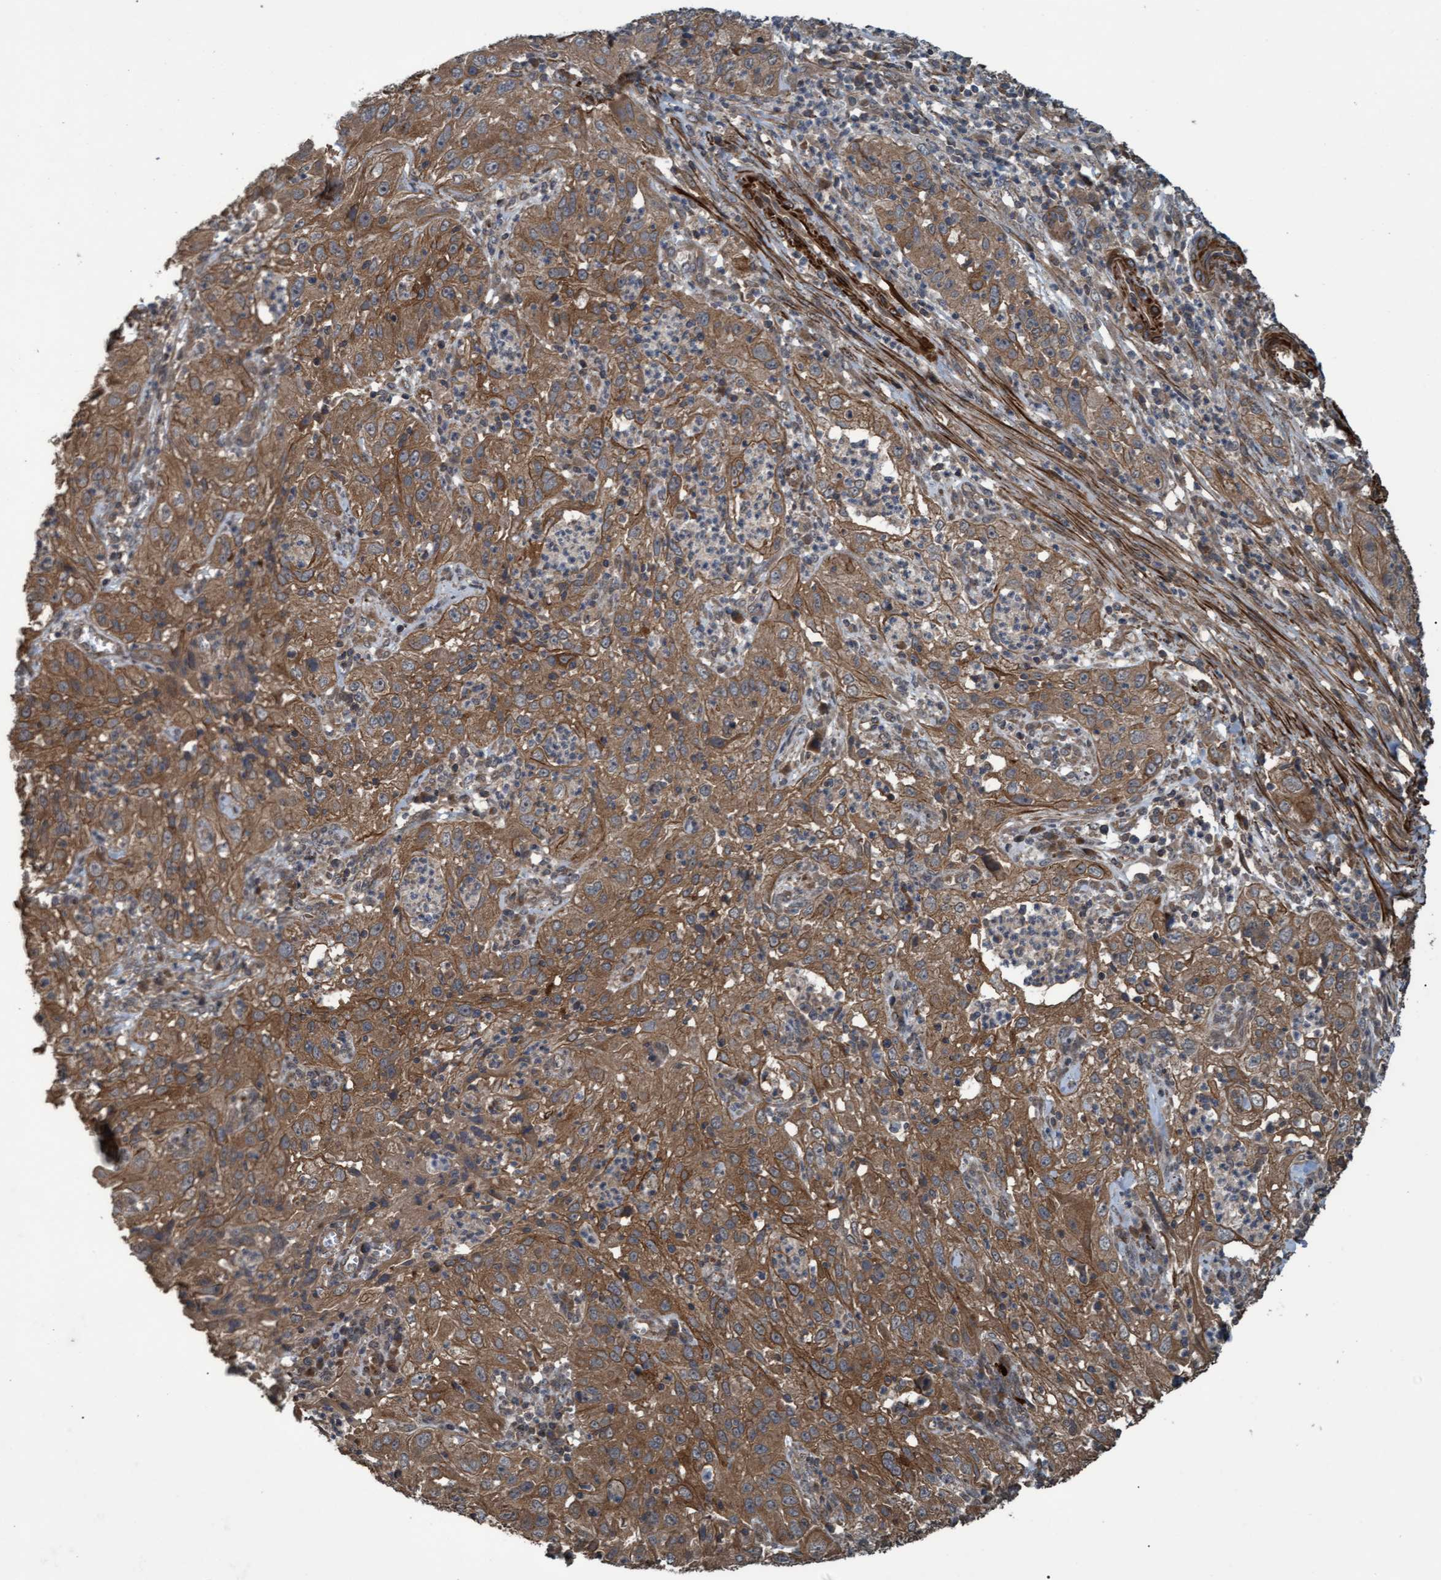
{"staining": {"intensity": "moderate", "quantity": ">75%", "location": "cytoplasmic/membranous"}, "tissue": "cervical cancer", "cell_type": "Tumor cells", "image_type": "cancer", "snomed": [{"axis": "morphology", "description": "Squamous cell carcinoma, NOS"}, {"axis": "topography", "description": "Cervix"}], "caption": "Cervical cancer (squamous cell carcinoma) stained with IHC shows moderate cytoplasmic/membranous expression in approximately >75% of tumor cells. (DAB (3,3'-diaminobenzidine) IHC, brown staining for protein, blue staining for nuclei).", "gene": "GGT6", "patient": {"sex": "female", "age": 32}}